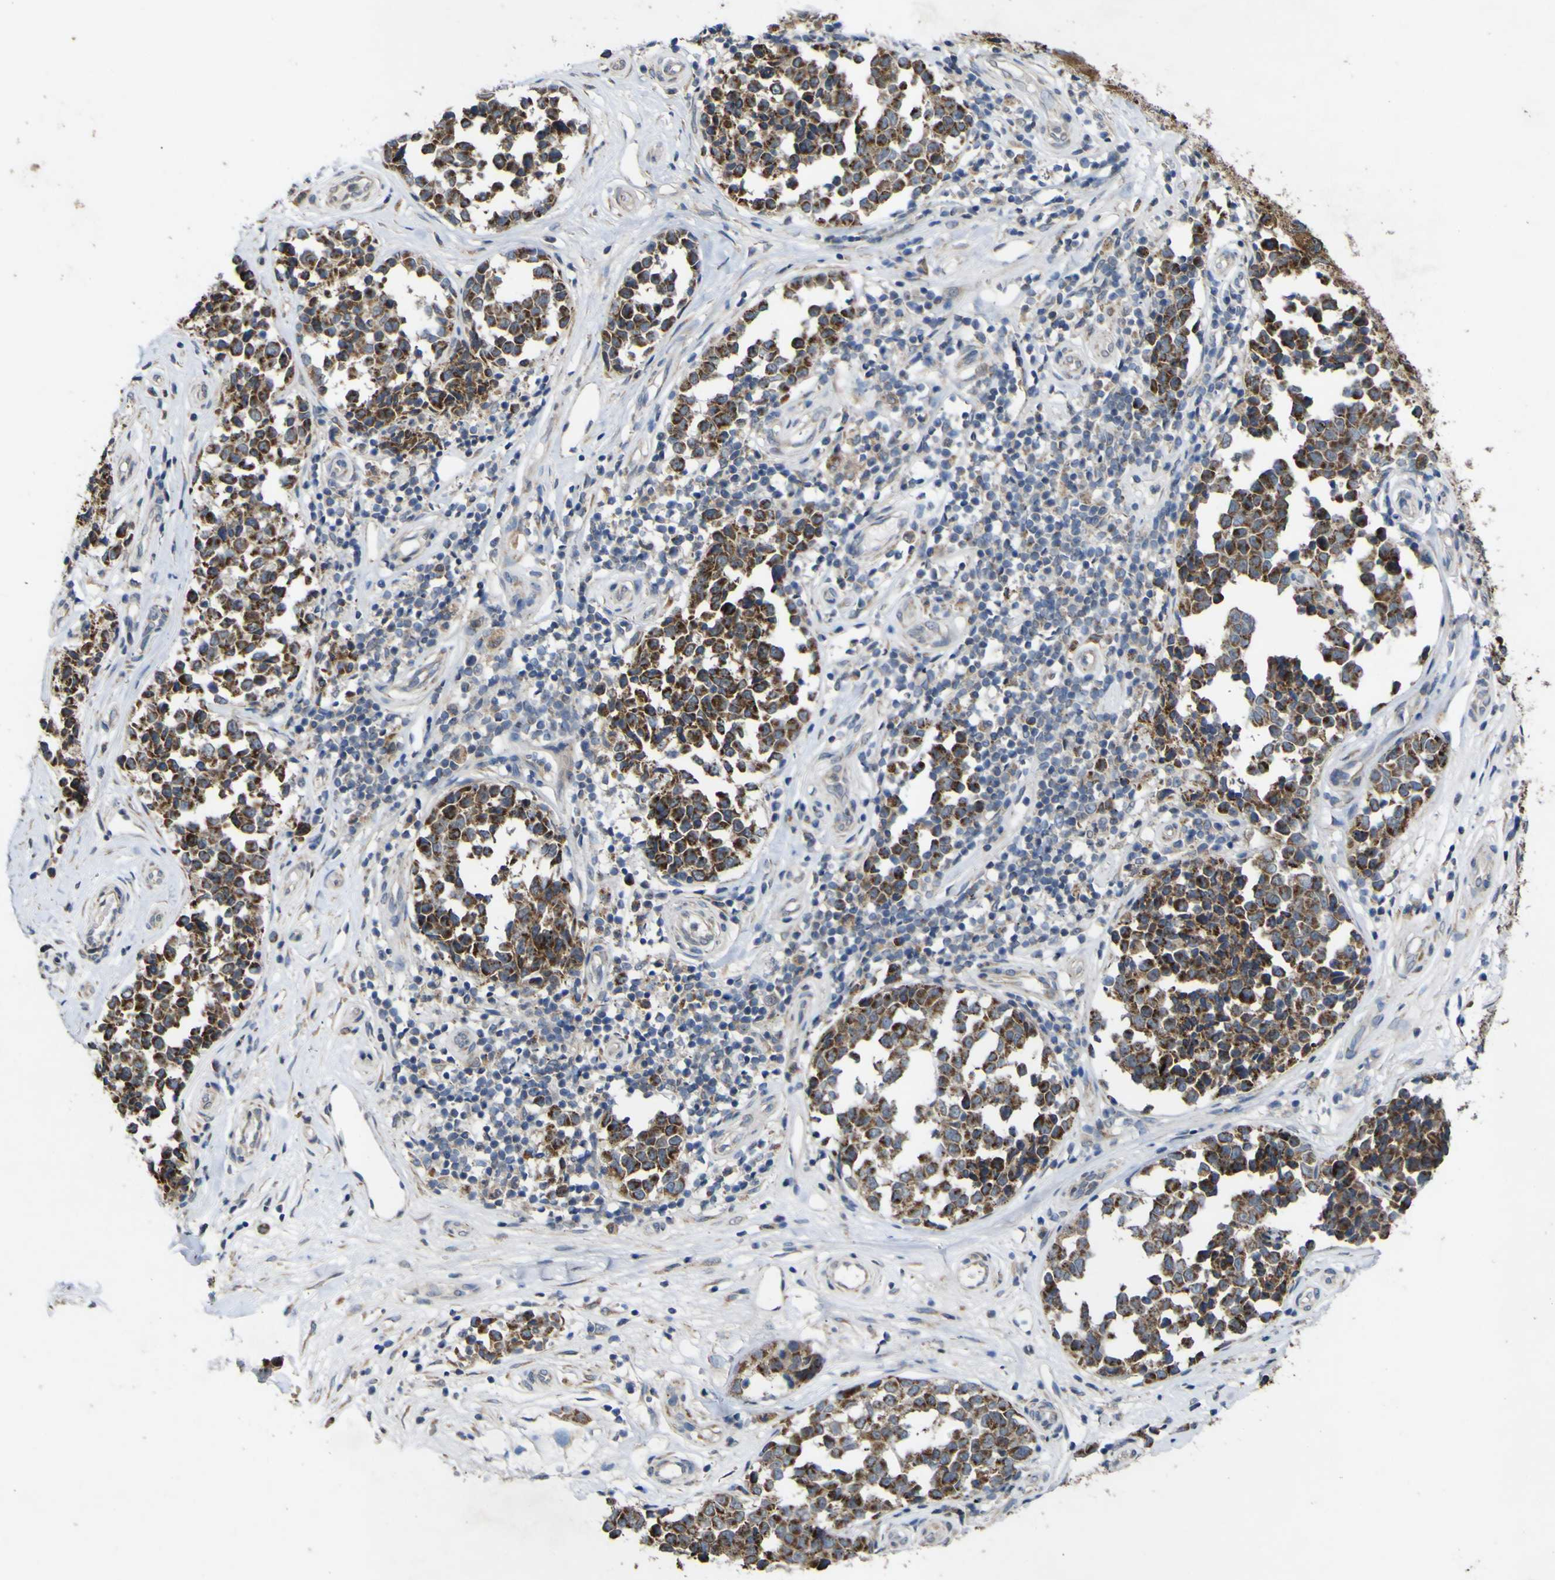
{"staining": {"intensity": "moderate", "quantity": ">75%", "location": "cytoplasmic/membranous"}, "tissue": "melanoma", "cell_type": "Tumor cells", "image_type": "cancer", "snomed": [{"axis": "morphology", "description": "Malignant melanoma, NOS"}, {"axis": "topography", "description": "Skin"}], "caption": "A medium amount of moderate cytoplasmic/membranous expression is present in approximately >75% of tumor cells in melanoma tissue.", "gene": "IRAK2", "patient": {"sex": "female", "age": 64}}